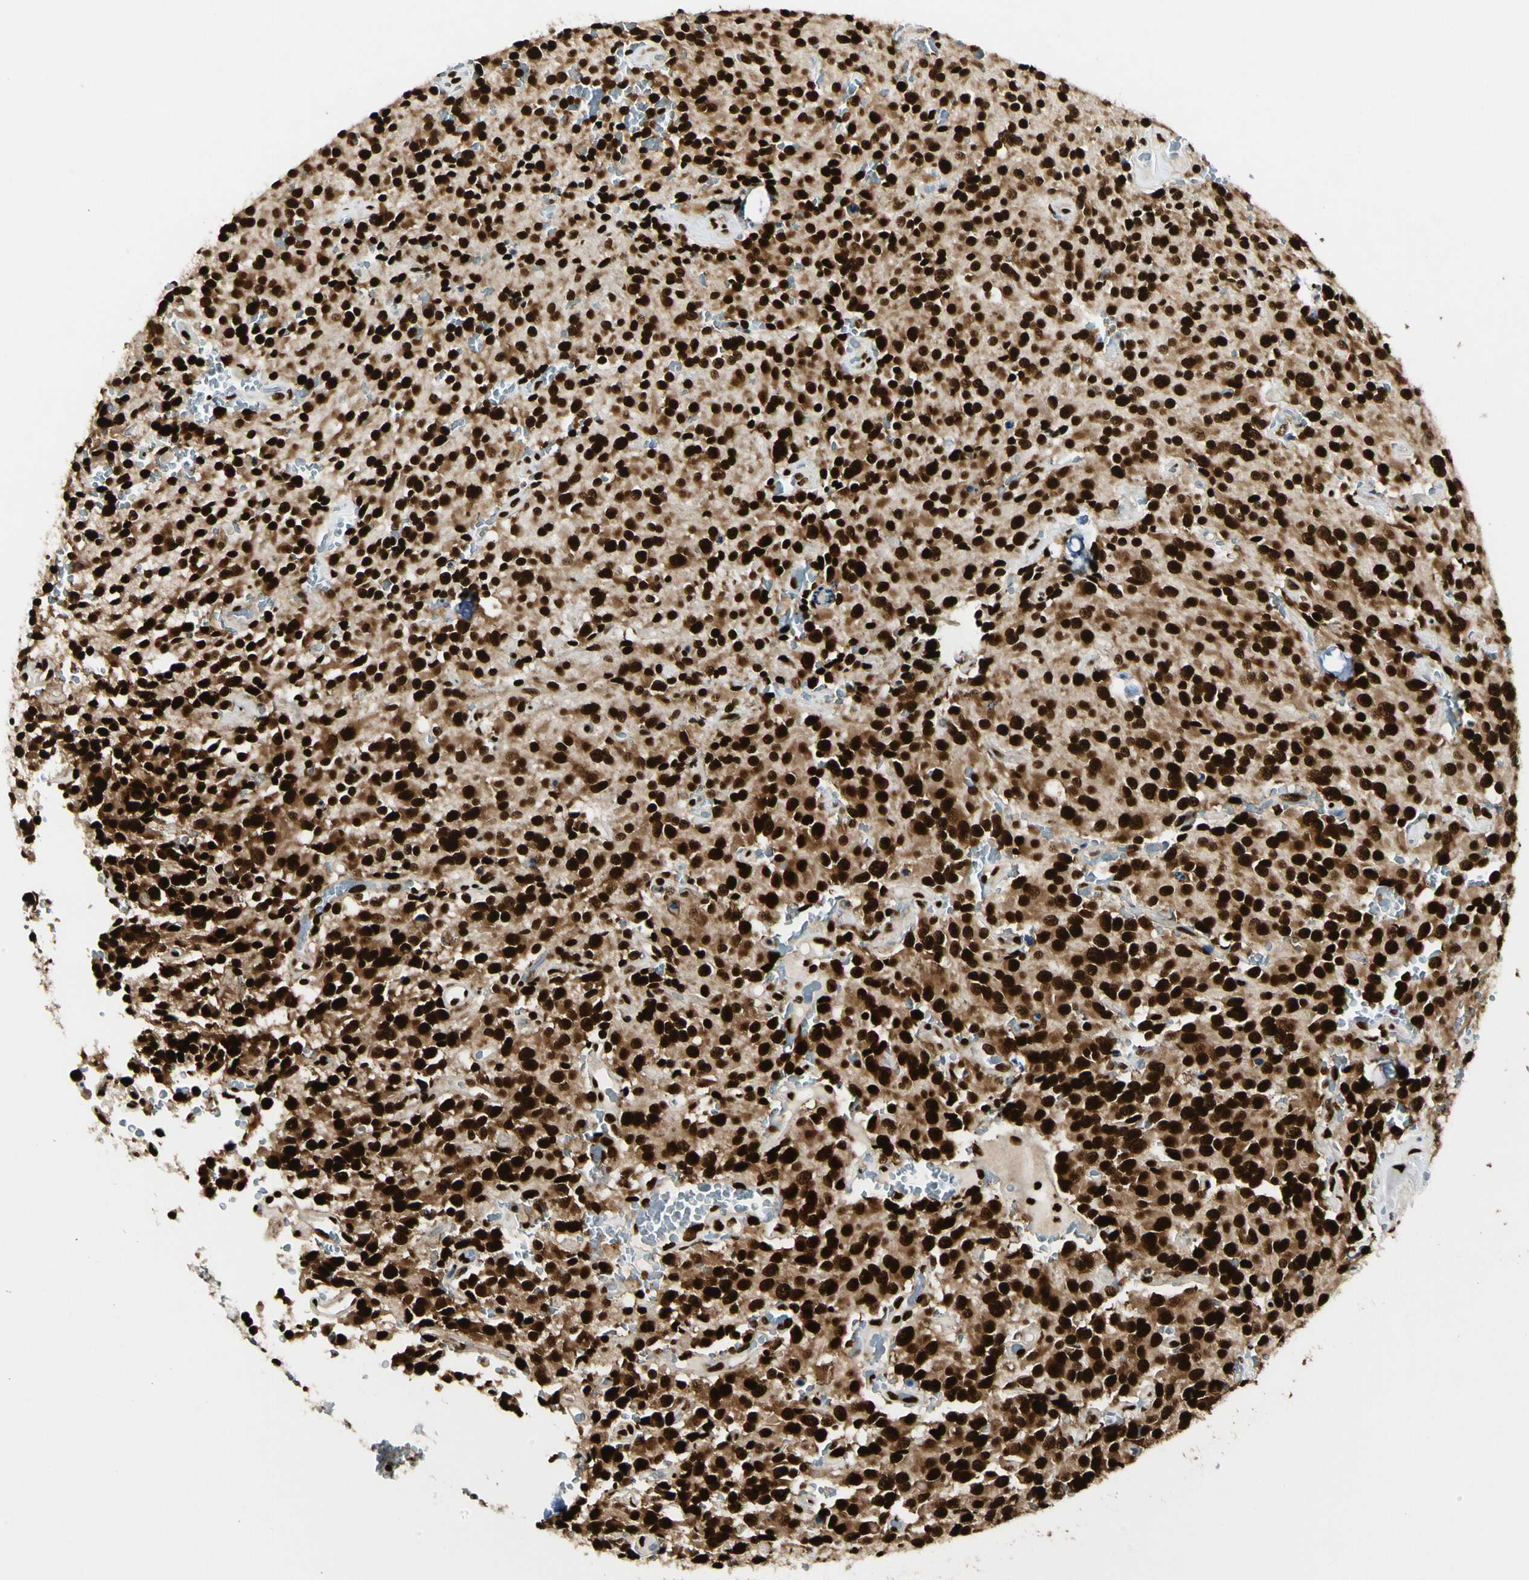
{"staining": {"intensity": "strong", "quantity": ">75%", "location": "cytoplasmic/membranous,nuclear"}, "tissue": "glioma", "cell_type": "Tumor cells", "image_type": "cancer", "snomed": [{"axis": "morphology", "description": "Glioma, malignant, Low grade"}, {"axis": "topography", "description": "Brain"}], "caption": "About >75% of tumor cells in low-grade glioma (malignant) demonstrate strong cytoplasmic/membranous and nuclear protein staining as visualized by brown immunohistochemical staining.", "gene": "FUS", "patient": {"sex": "male", "age": 58}}